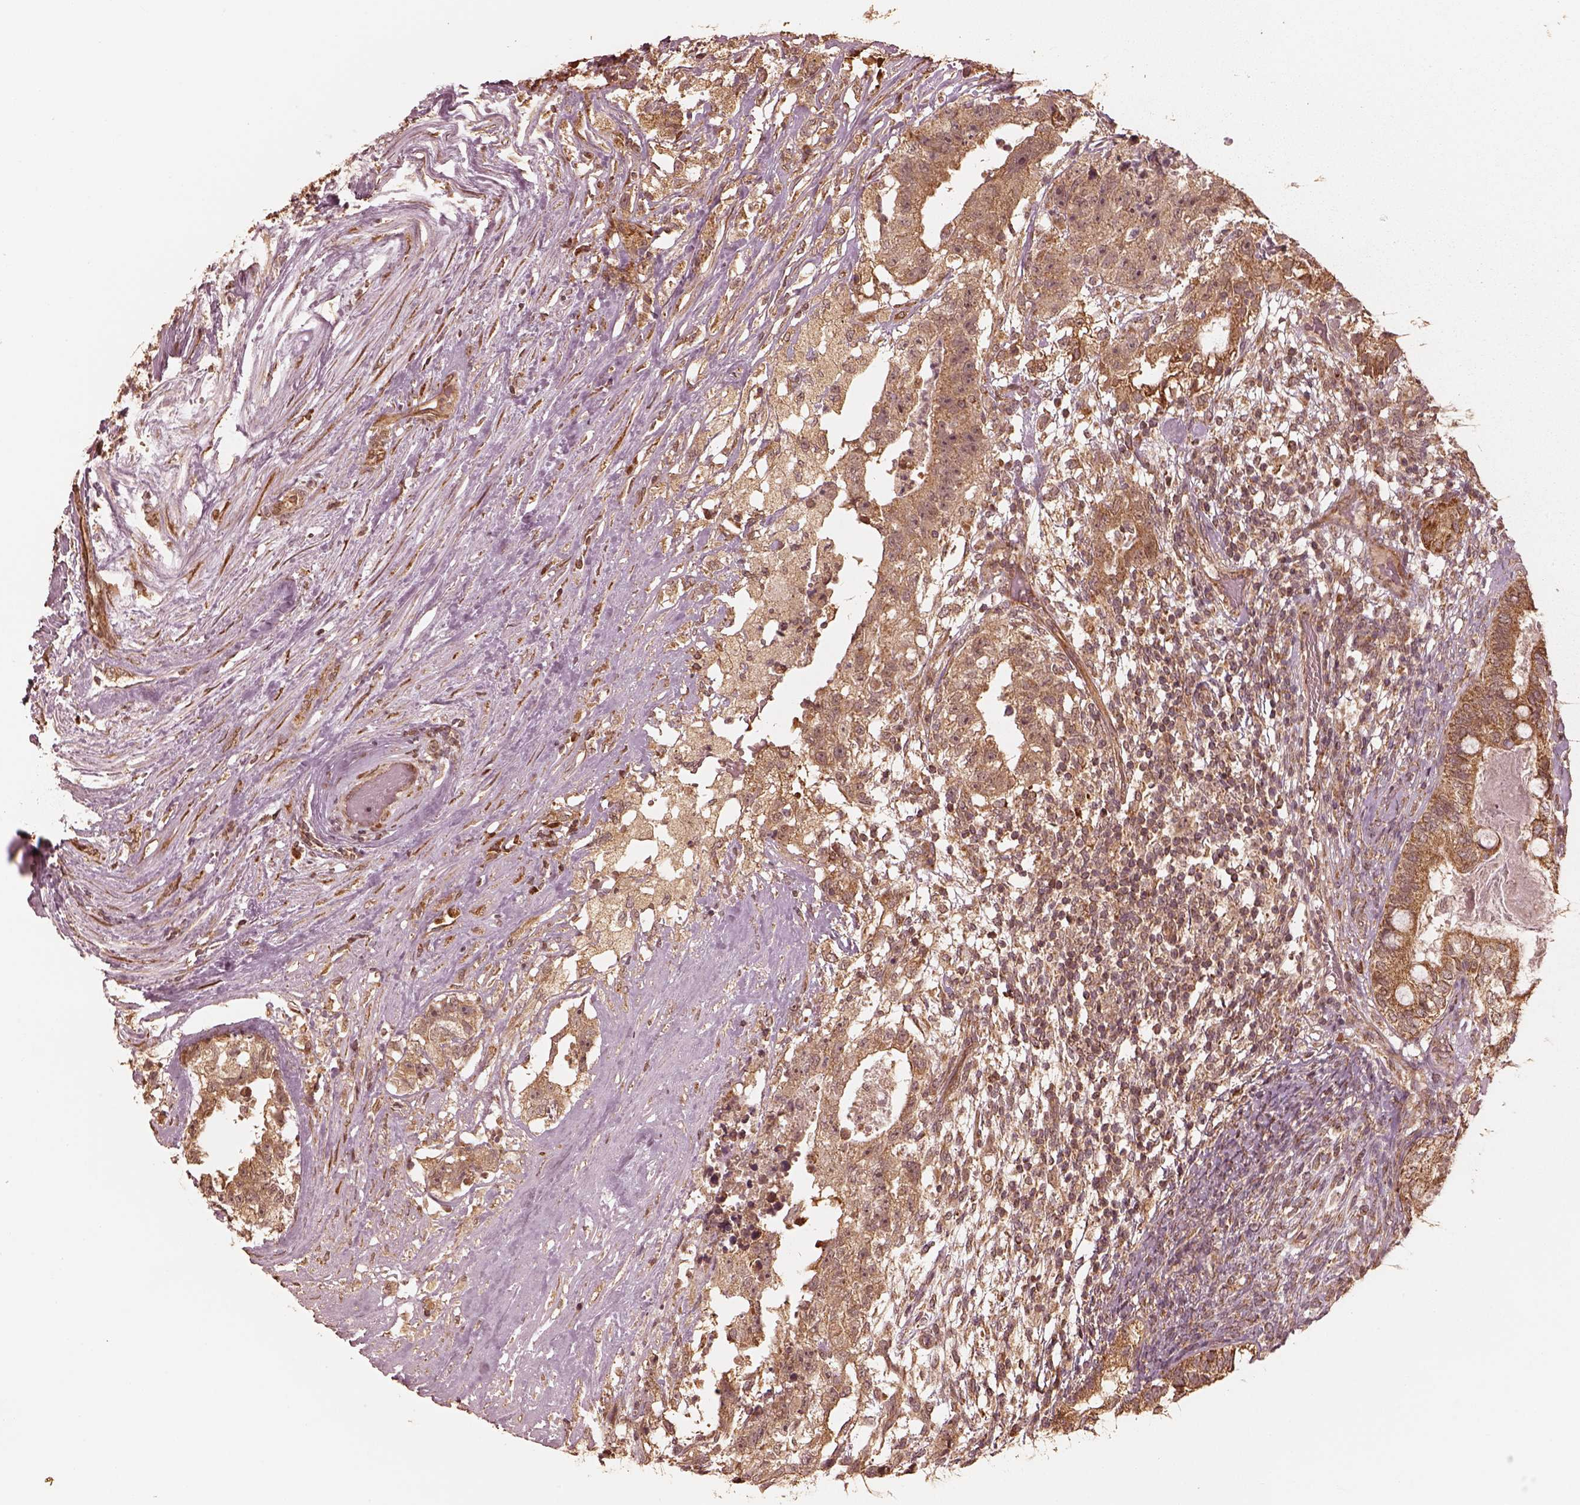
{"staining": {"intensity": "strong", "quantity": "<25%", "location": "cytoplasmic/membranous"}, "tissue": "testis cancer", "cell_type": "Tumor cells", "image_type": "cancer", "snomed": [{"axis": "morphology", "description": "Seminoma, NOS"}, {"axis": "morphology", "description": "Carcinoma, Embryonal, NOS"}, {"axis": "topography", "description": "Testis"}], "caption": "Testis cancer (embryonal carcinoma) tissue displays strong cytoplasmic/membranous expression in about <25% of tumor cells (brown staining indicates protein expression, while blue staining denotes nuclei).", "gene": "DNAJC25", "patient": {"sex": "male", "age": 41}}